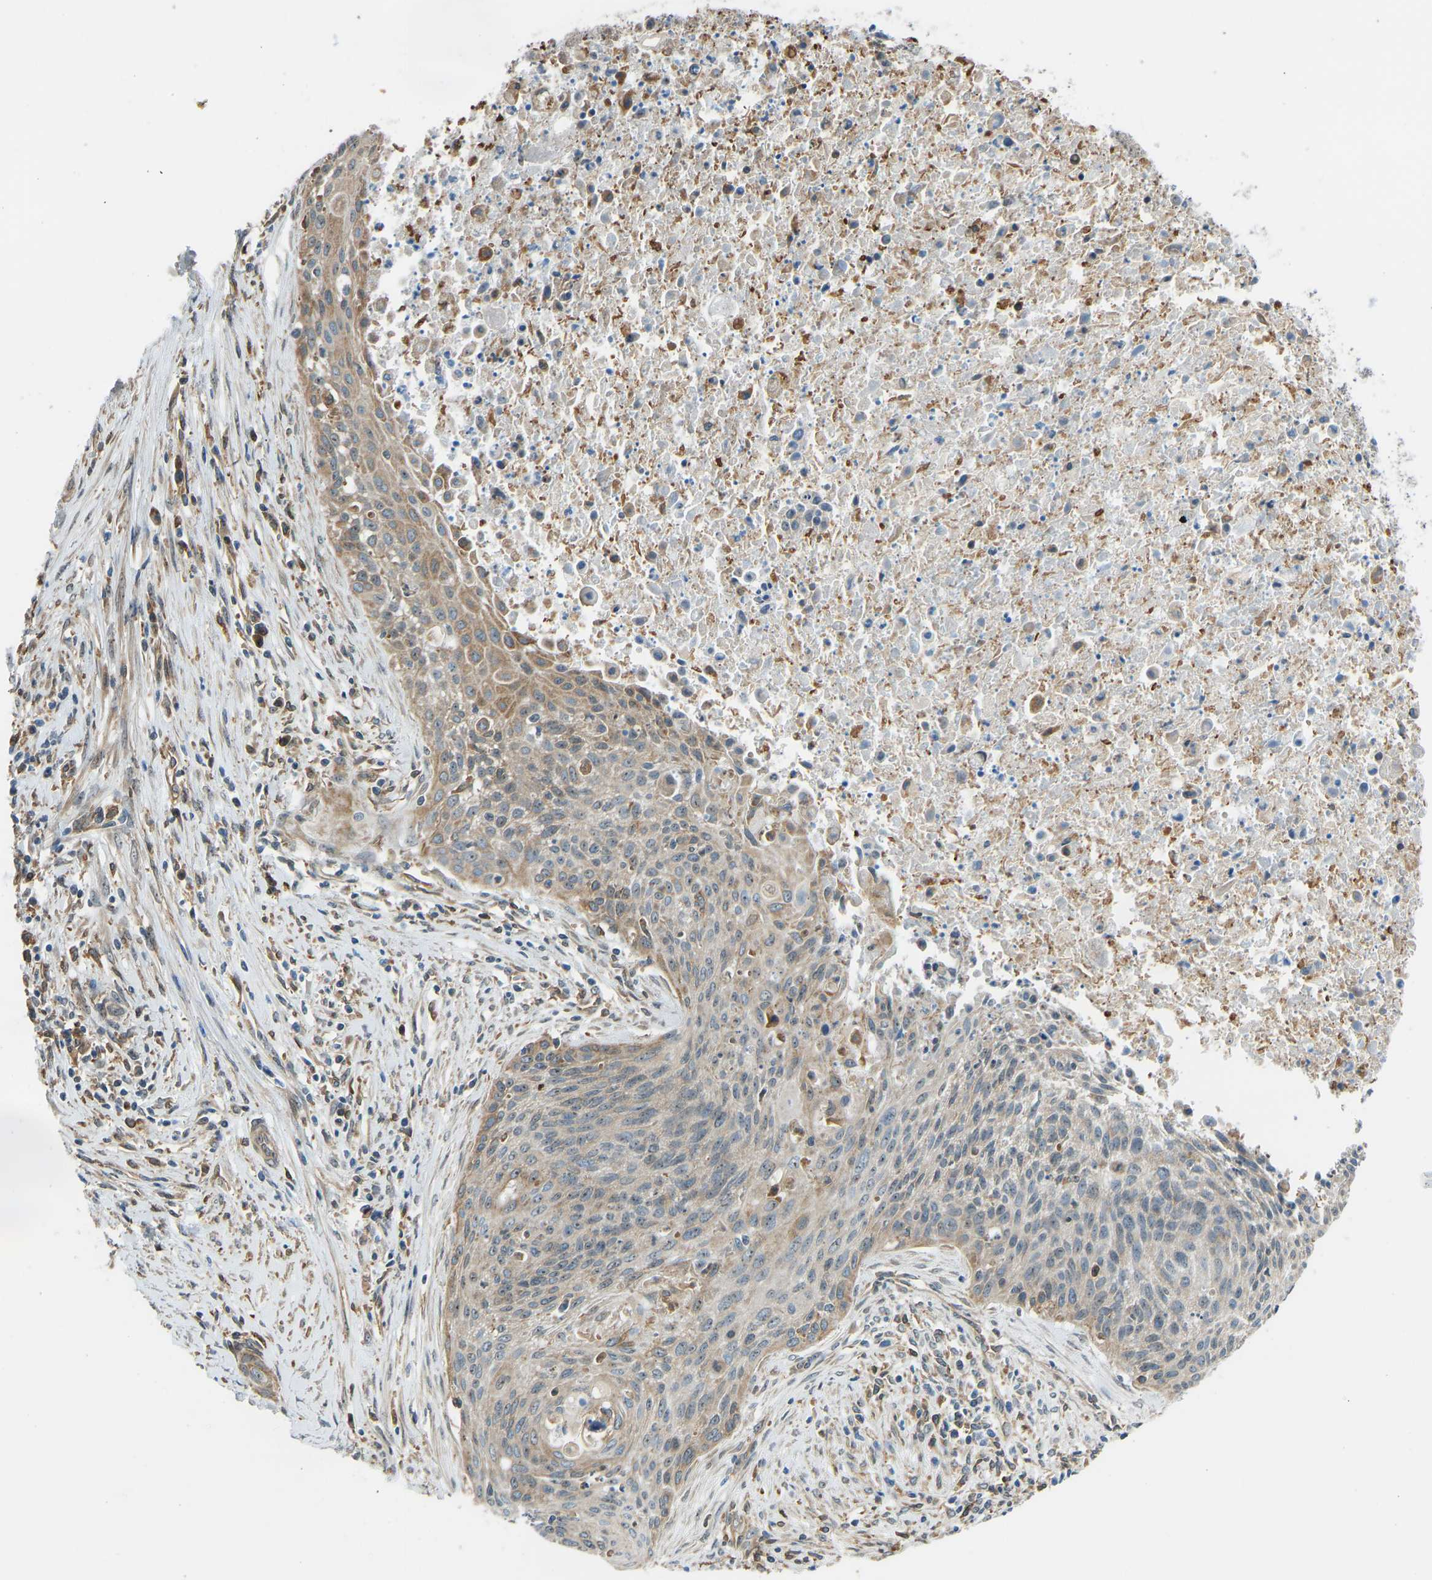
{"staining": {"intensity": "weak", "quantity": ">75%", "location": "cytoplasmic/membranous"}, "tissue": "cervical cancer", "cell_type": "Tumor cells", "image_type": "cancer", "snomed": [{"axis": "morphology", "description": "Squamous cell carcinoma, NOS"}, {"axis": "topography", "description": "Cervix"}], "caption": "Squamous cell carcinoma (cervical) tissue demonstrates weak cytoplasmic/membranous positivity in about >75% of tumor cells, visualized by immunohistochemistry. The protein of interest is shown in brown color, while the nuclei are stained blue.", "gene": "OS9", "patient": {"sex": "female", "age": 55}}